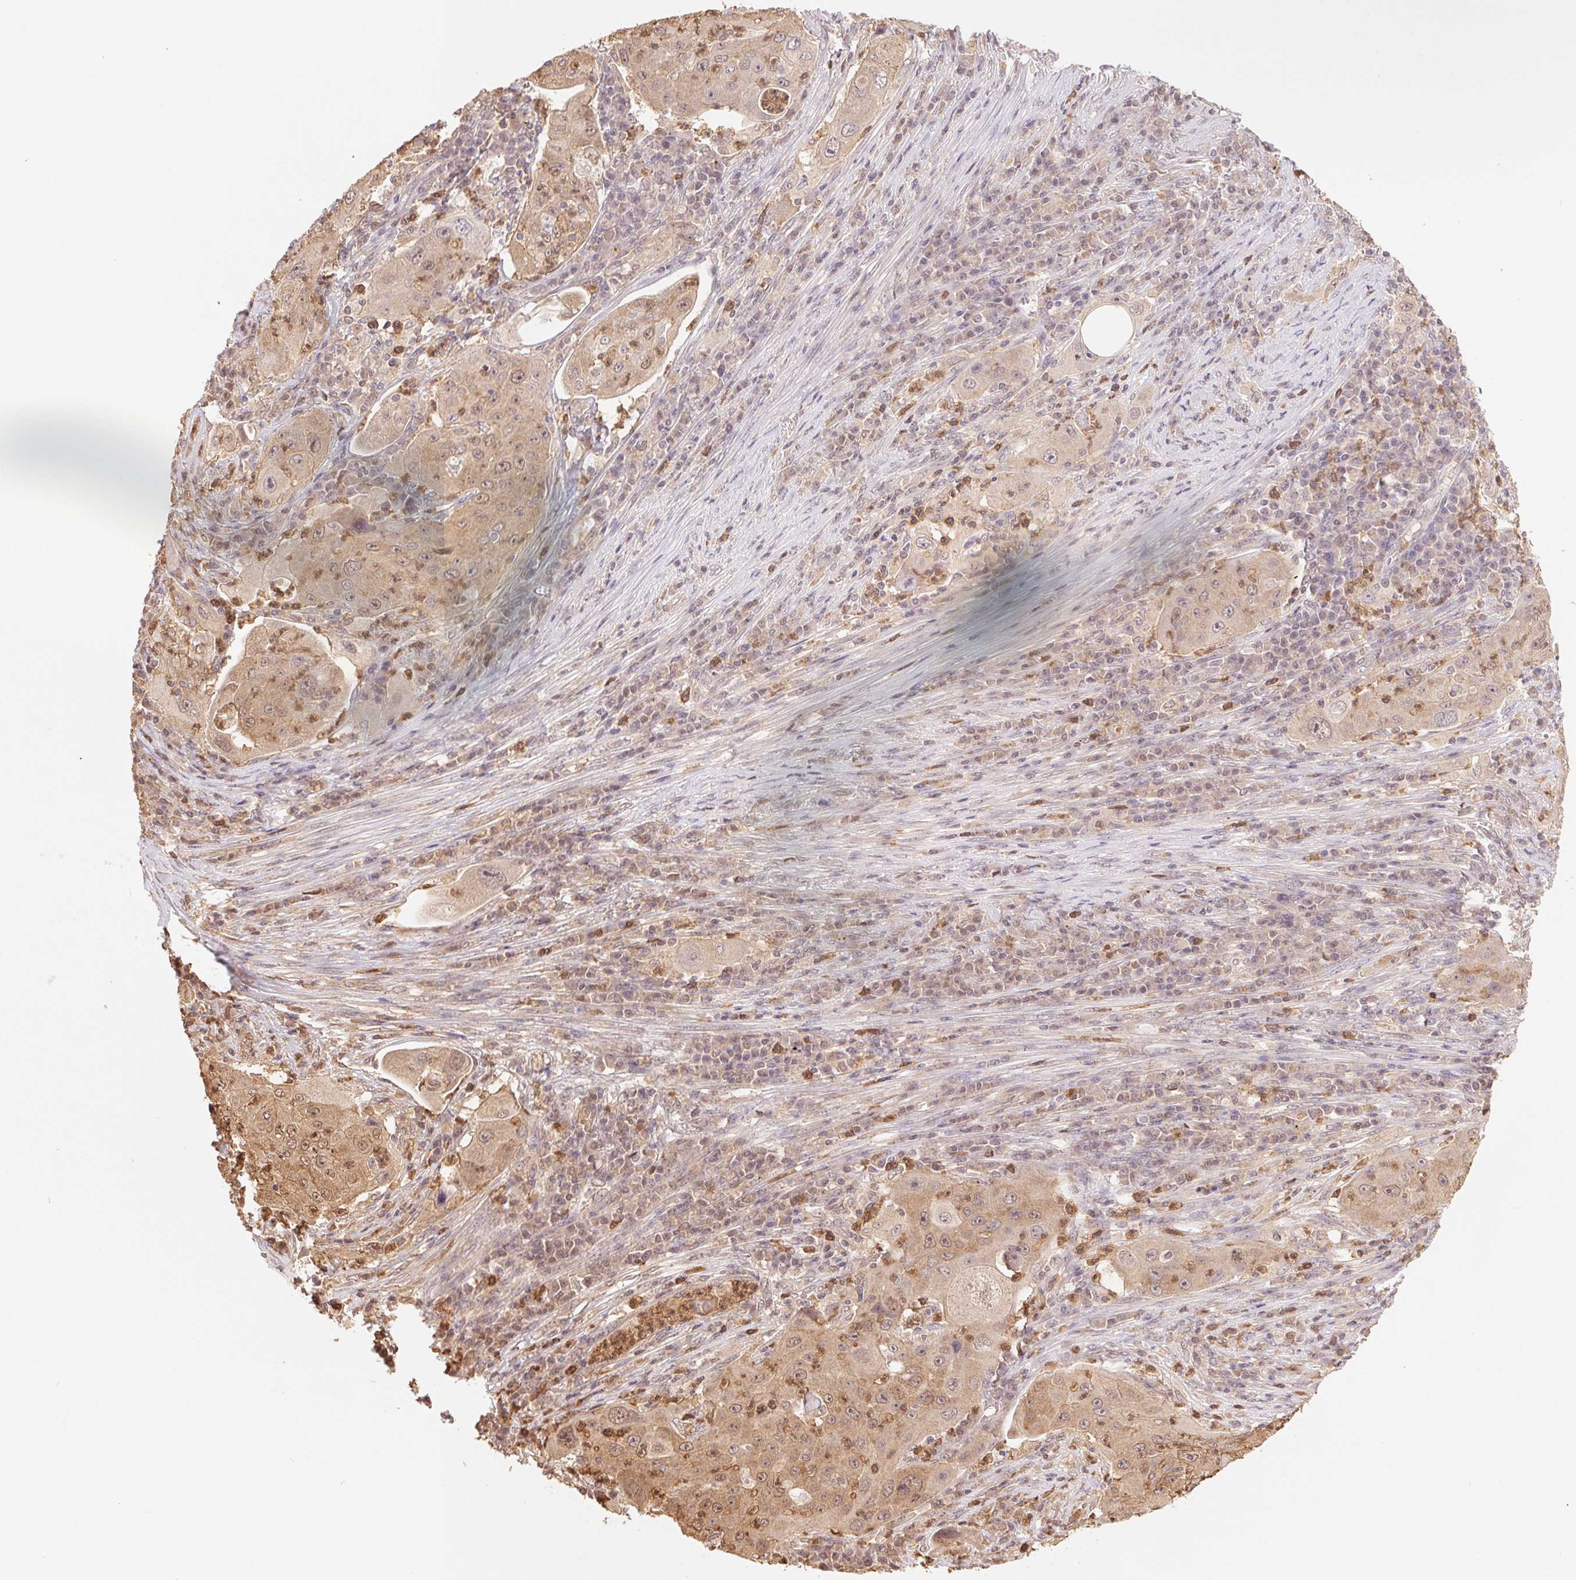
{"staining": {"intensity": "weak", "quantity": ">75%", "location": "cytoplasmic/membranous,nuclear"}, "tissue": "lung cancer", "cell_type": "Tumor cells", "image_type": "cancer", "snomed": [{"axis": "morphology", "description": "Squamous cell carcinoma, NOS"}, {"axis": "topography", "description": "Lung"}], "caption": "Protein staining displays weak cytoplasmic/membranous and nuclear staining in about >75% of tumor cells in squamous cell carcinoma (lung). The protein is shown in brown color, while the nuclei are stained blue.", "gene": "CDC123", "patient": {"sex": "female", "age": 59}}